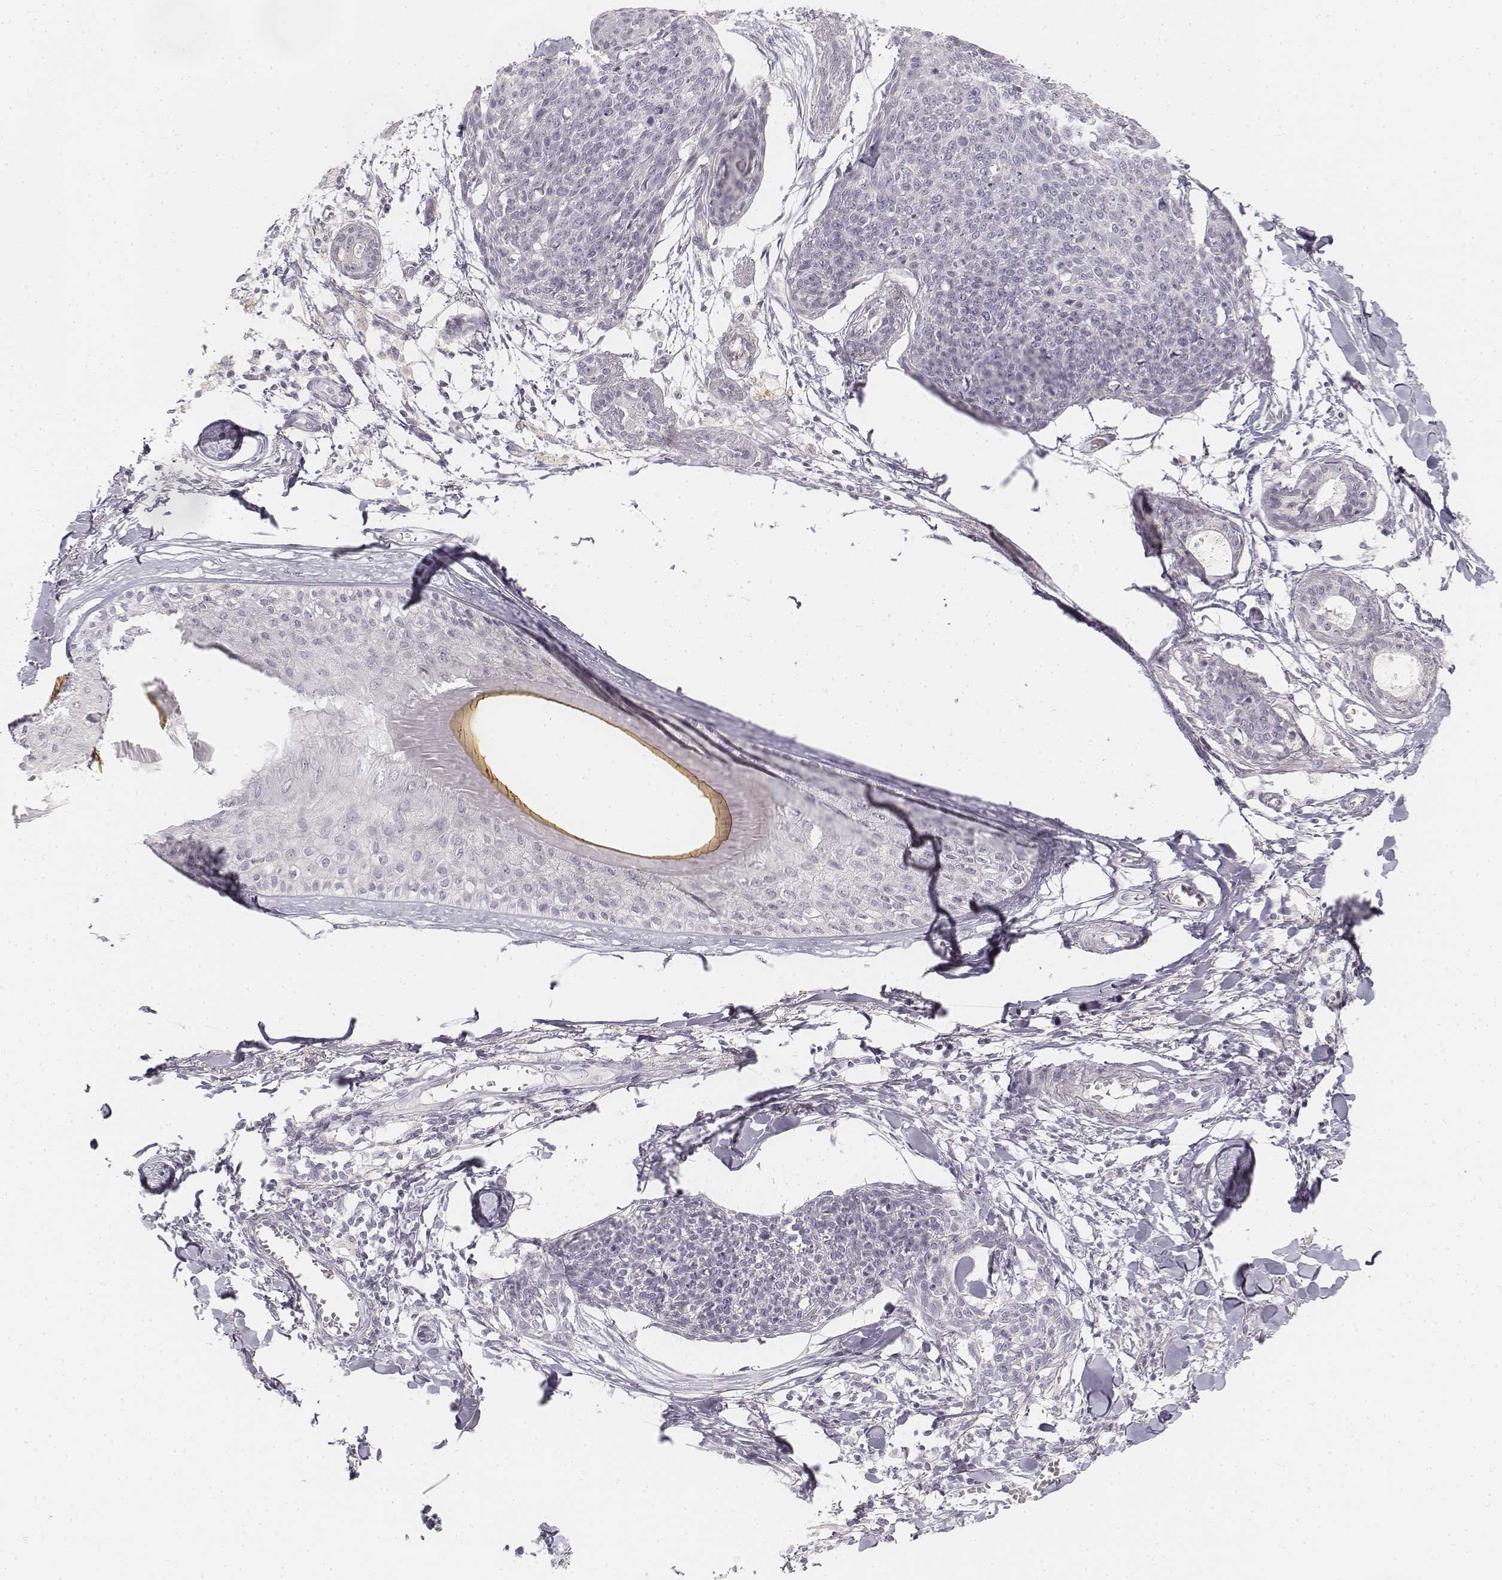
{"staining": {"intensity": "negative", "quantity": "none", "location": "none"}, "tissue": "skin cancer", "cell_type": "Tumor cells", "image_type": "cancer", "snomed": [{"axis": "morphology", "description": "Squamous cell carcinoma, NOS"}, {"axis": "topography", "description": "Skin"}, {"axis": "topography", "description": "Vulva"}], "caption": "Squamous cell carcinoma (skin) was stained to show a protein in brown. There is no significant staining in tumor cells.", "gene": "DSG4", "patient": {"sex": "female", "age": 75}}